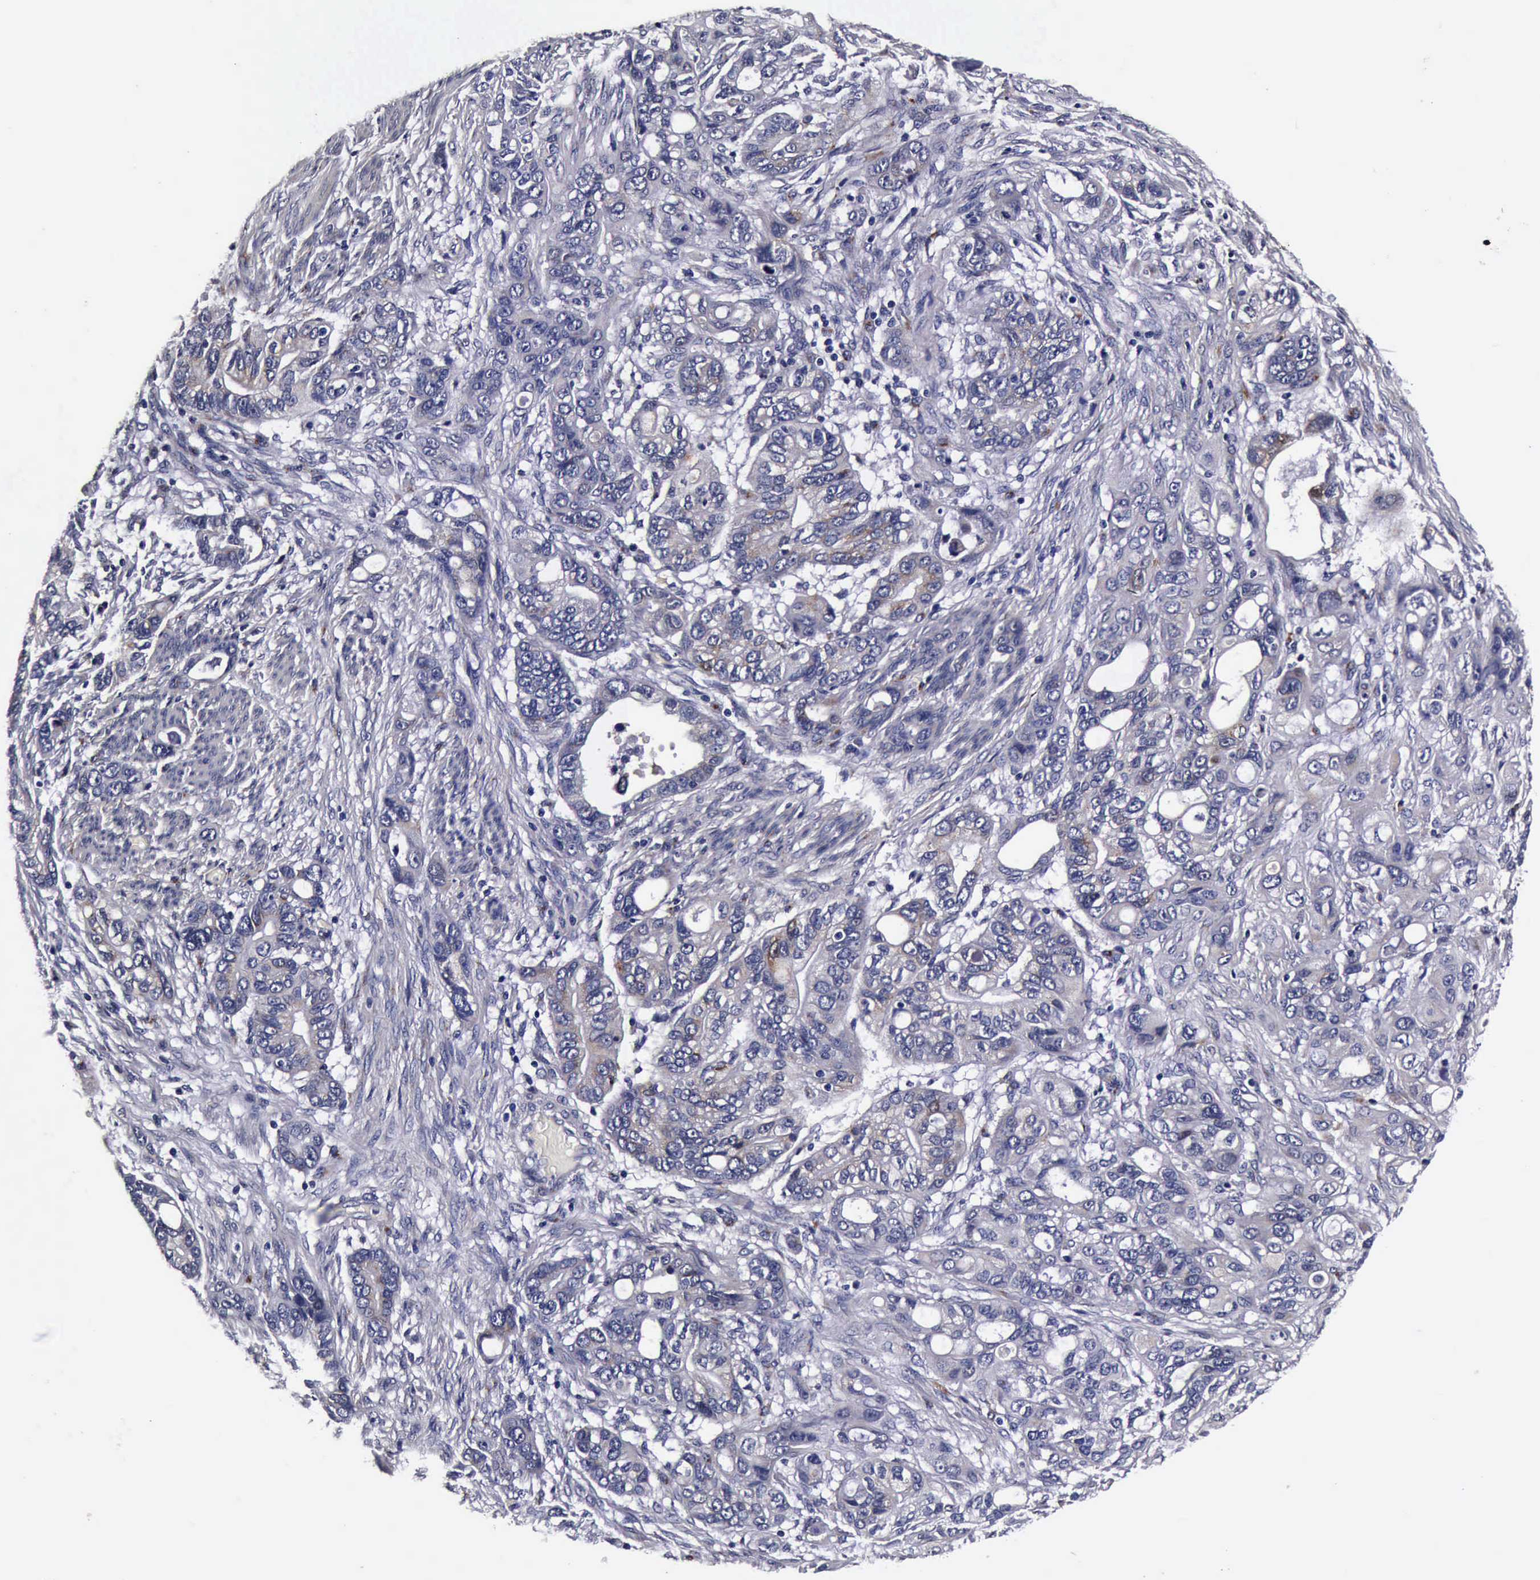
{"staining": {"intensity": "weak", "quantity": "25%-75%", "location": "cytoplasmic/membranous"}, "tissue": "stomach cancer", "cell_type": "Tumor cells", "image_type": "cancer", "snomed": [{"axis": "morphology", "description": "Adenocarcinoma, NOS"}, {"axis": "topography", "description": "Stomach, upper"}], "caption": "This micrograph displays immunohistochemistry staining of human stomach cancer, with low weak cytoplasmic/membranous staining in approximately 25%-75% of tumor cells.", "gene": "CST3", "patient": {"sex": "male", "age": 47}}